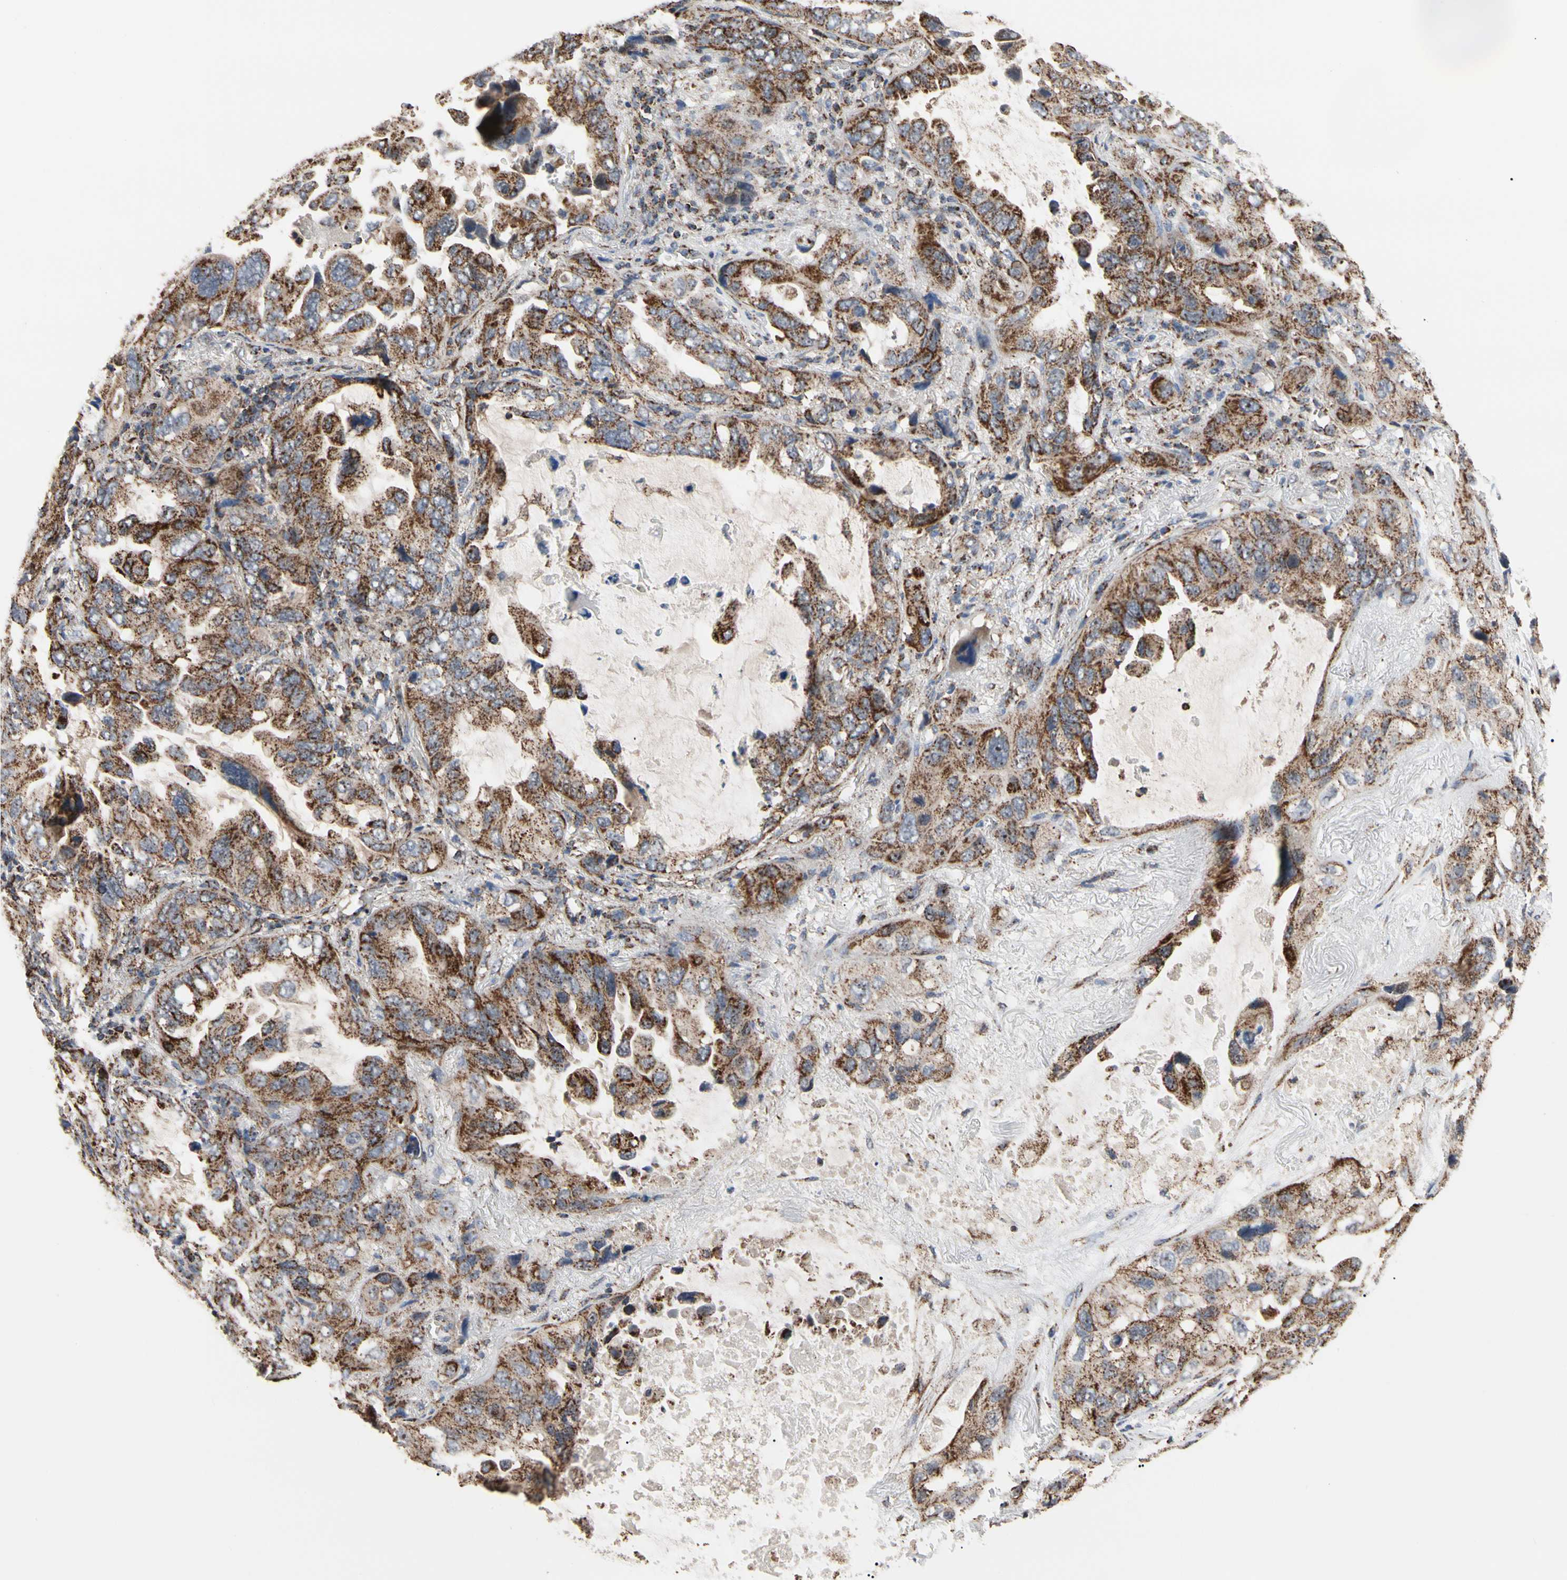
{"staining": {"intensity": "strong", "quantity": ">75%", "location": "cytoplasmic/membranous"}, "tissue": "lung cancer", "cell_type": "Tumor cells", "image_type": "cancer", "snomed": [{"axis": "morphology", "description": "Squamous cell carcinoma, NOS"}, {"axis": "topography", "description": "Lung"}], "caption": "Immunohistochemistry (DAB) staining of human lung cancer demonstrates strong cytoplasmic/membranous protein expression in approximately >75% of tumor cells.", "gene": "FAM110B", "patient": {"sex": "female", "age": 73}}